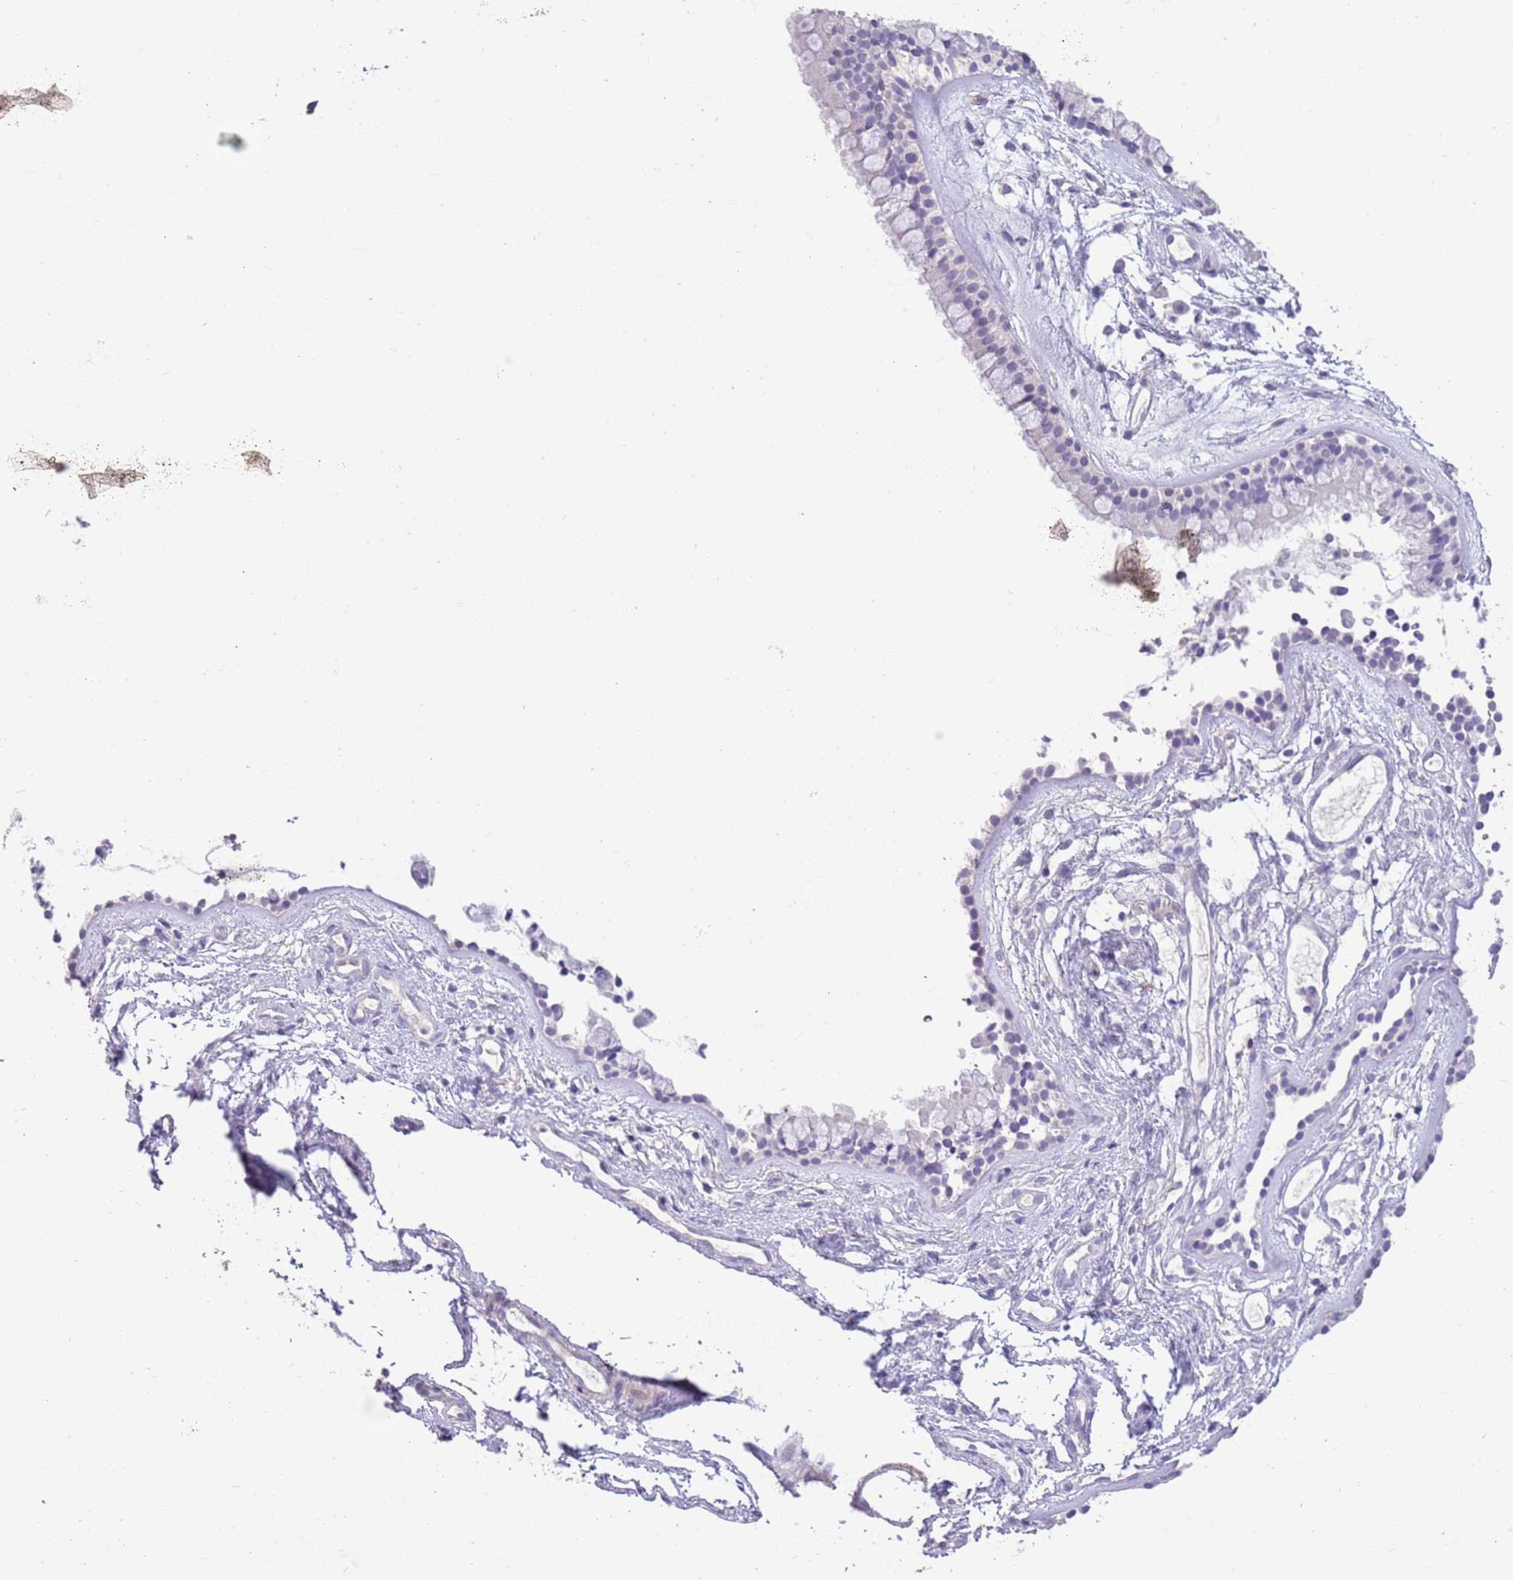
{"staining": {"intensity": "negative", "quantity": "none", "location": "none"}, "tissue": "nasopharynx", "cell_type": "Respiratory epithelial cells", "image_type": "normal", "snomed": [{"axis": "morphology", "description": "Normal tissue, NOS"}, {"axis": "topography", "description": "Nasopharynx"}], "caption": "Image shows no significant protein expression in respiratory epithelial cells of normal nasopharynx.", "gene": "ZNF14", "patient": {"sex": "male", "age": 82}}